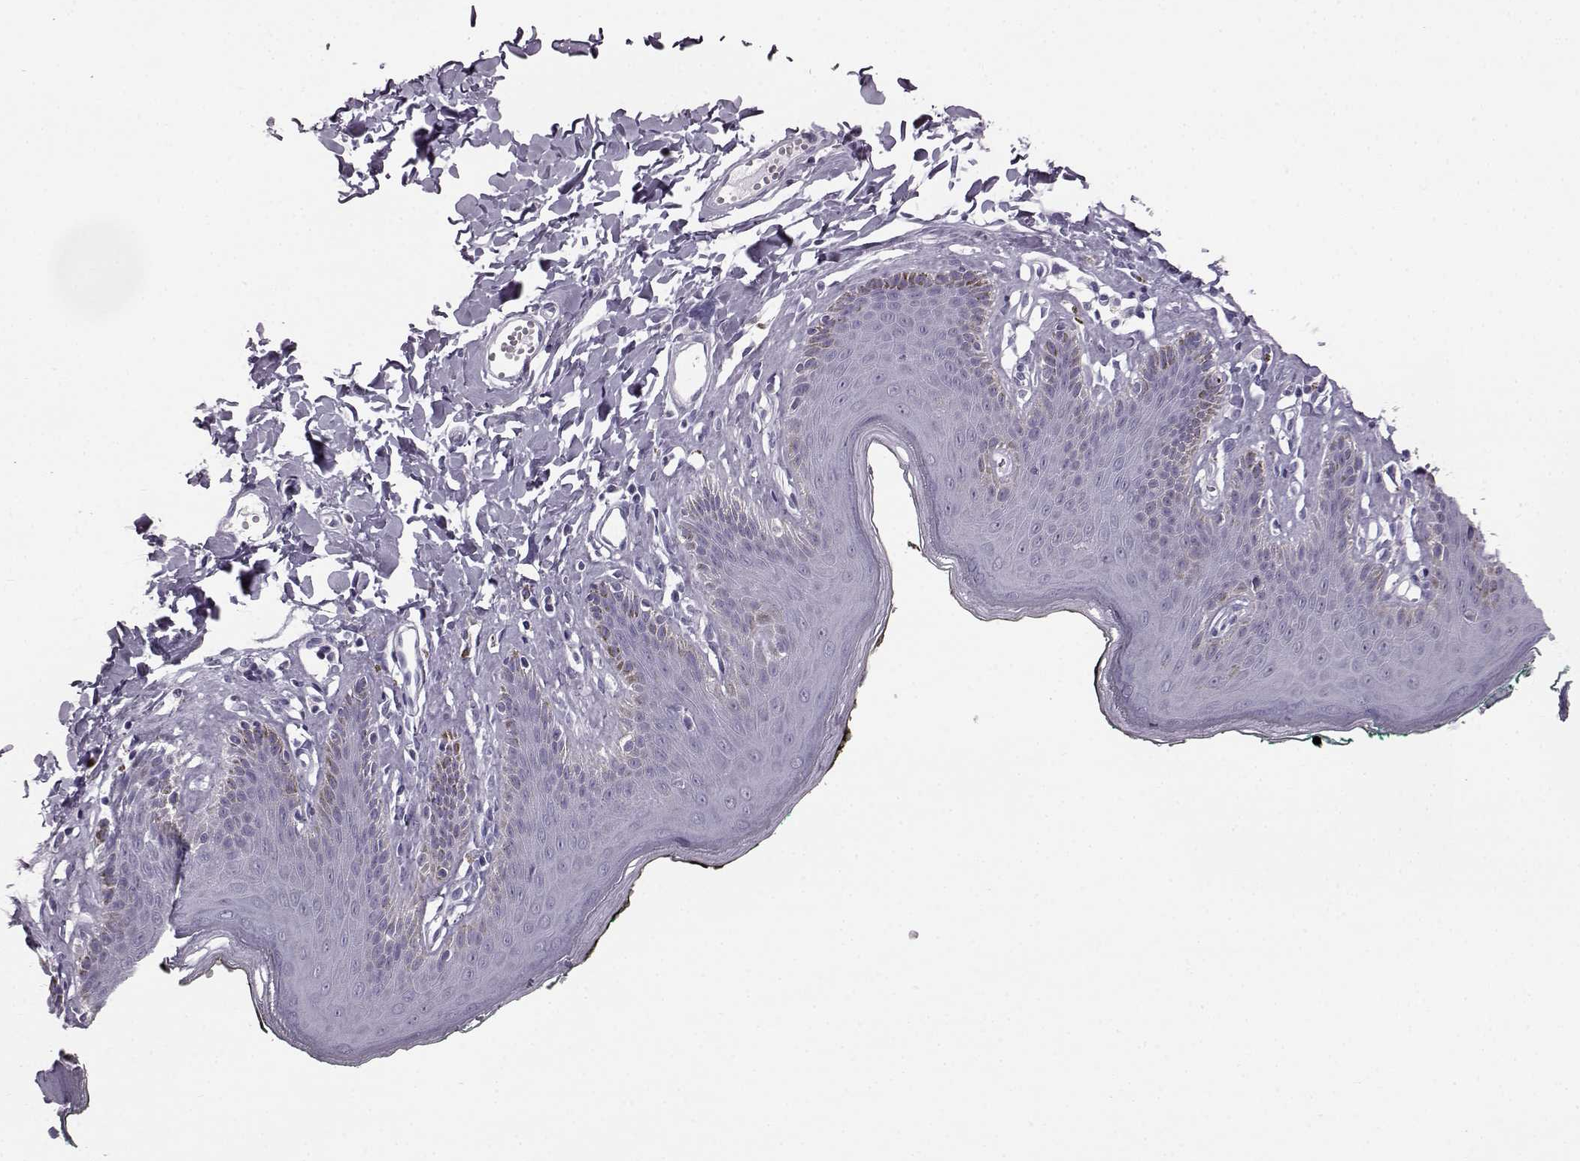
{"staining": {"intensity": "negative", "quantity": "none", "location": "none"}, "tissue": "skin", "cell_type": "Epidermal cells", "image_type": "normal", "snomed": [{"axis": "morphology", "description": "Normal tissue, NOS"}, {"axis": "topography", "description": "Vulva"}, {"axis": "topography", "description": "Peripheral nerve tissue"}], "caption": "High power microscopy micrograph of an immunohistochemistry (IHC) photomicrograph of normal skin, revealing no significant expression in epidermal cells.", "gene": "JSRP1", "patient": {"sex": "female", "age": 66}}